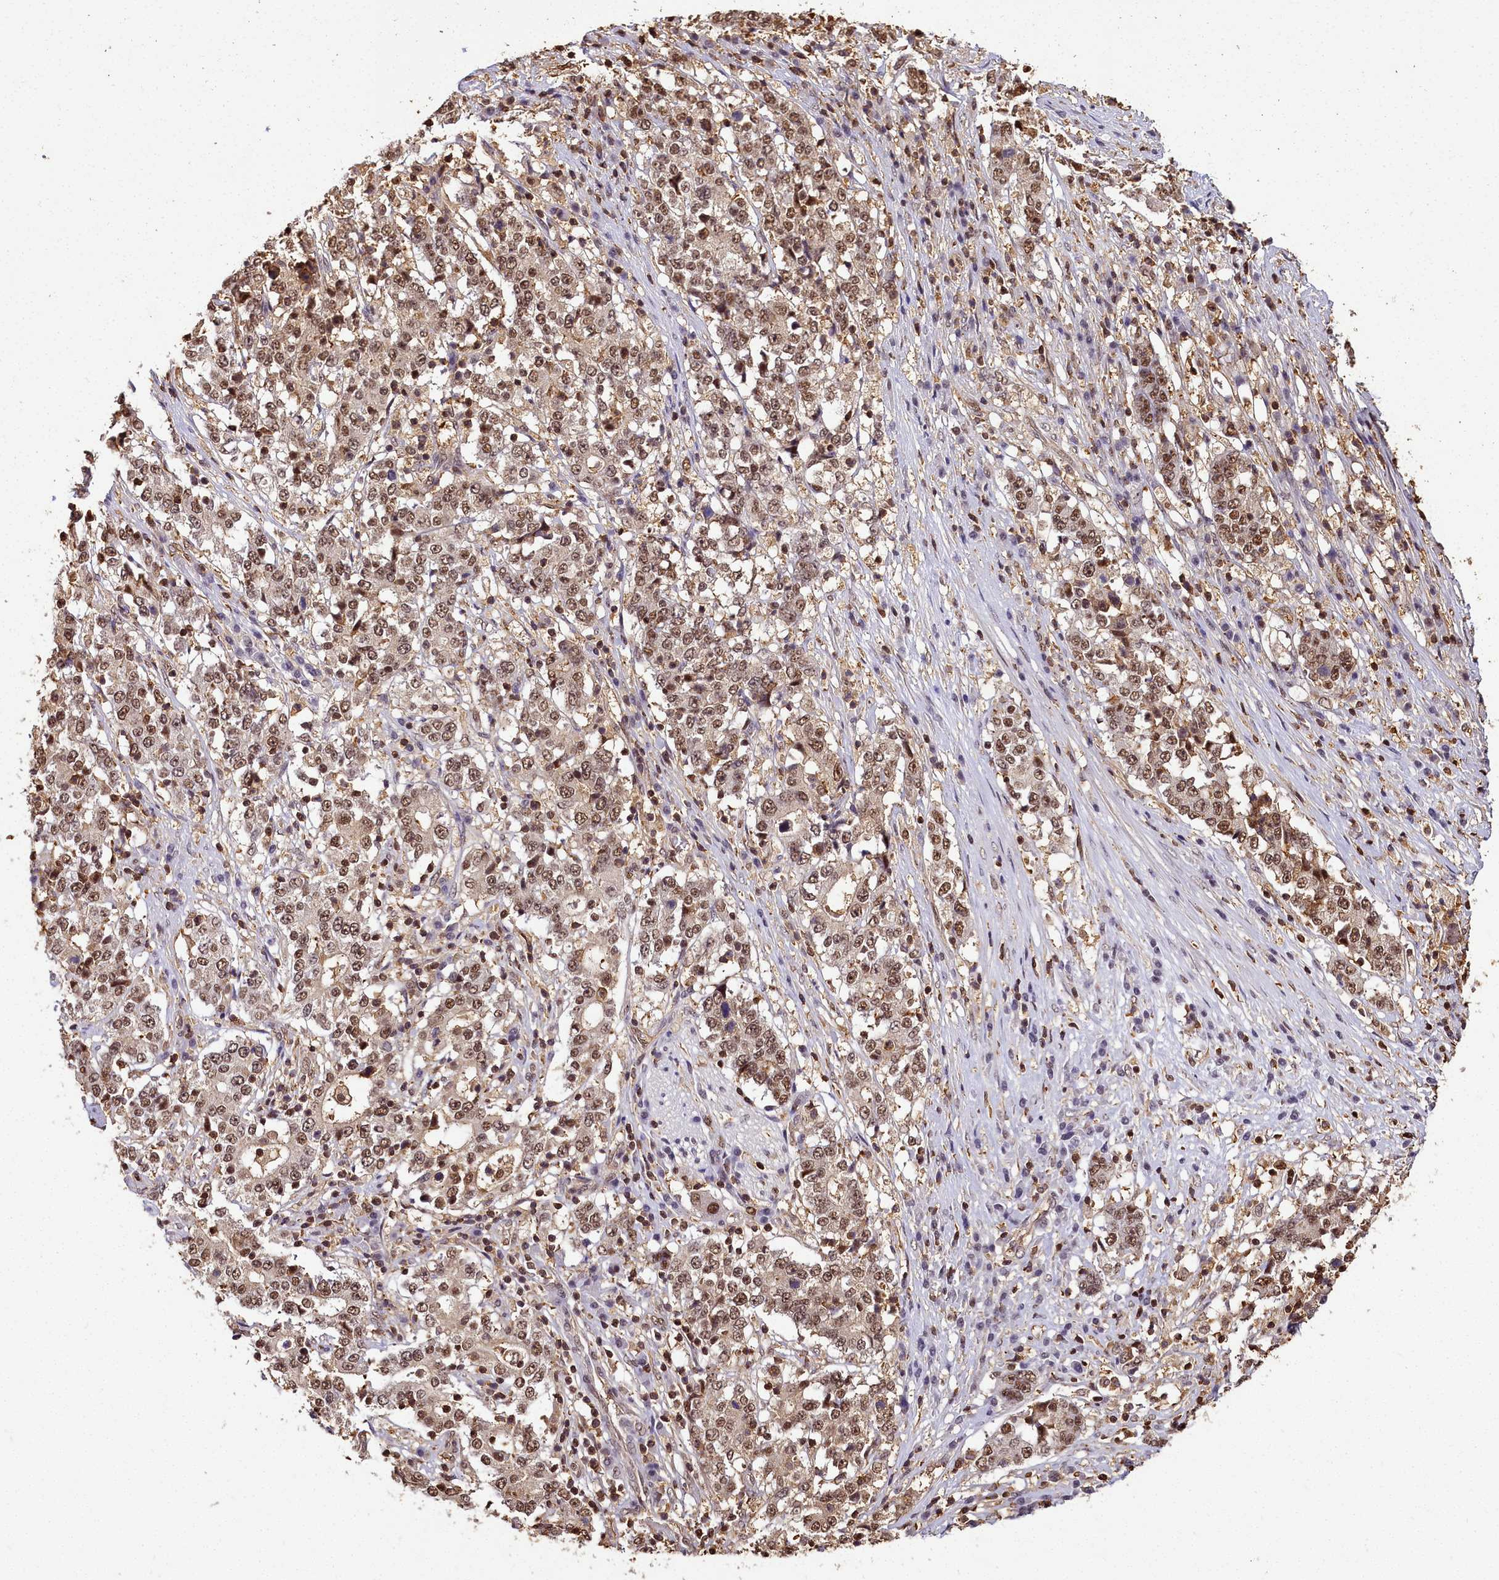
{"staining": {"intensity": "moderate", "quantity": ">75%", "location": "cytoplasmic/membranous,nuclear"}, "tissue": "stomach cancer", "cell_type": "Tumor cells", "image_type": "cancer", "snomed": [{"axis": "morphology", "description": "Adenocarcinoma, NOS"}, {"axis": "topography", "description": "Stomach"}], "caption": "Human stomach adenocarcinoma stained for a protein (brown) displays moderate cytoplasmic/membranous and nuclear positive expression in about >75% of tumor cells.", "gene": "PPP4C", "patient": {"sex": "male", "age": 59}}